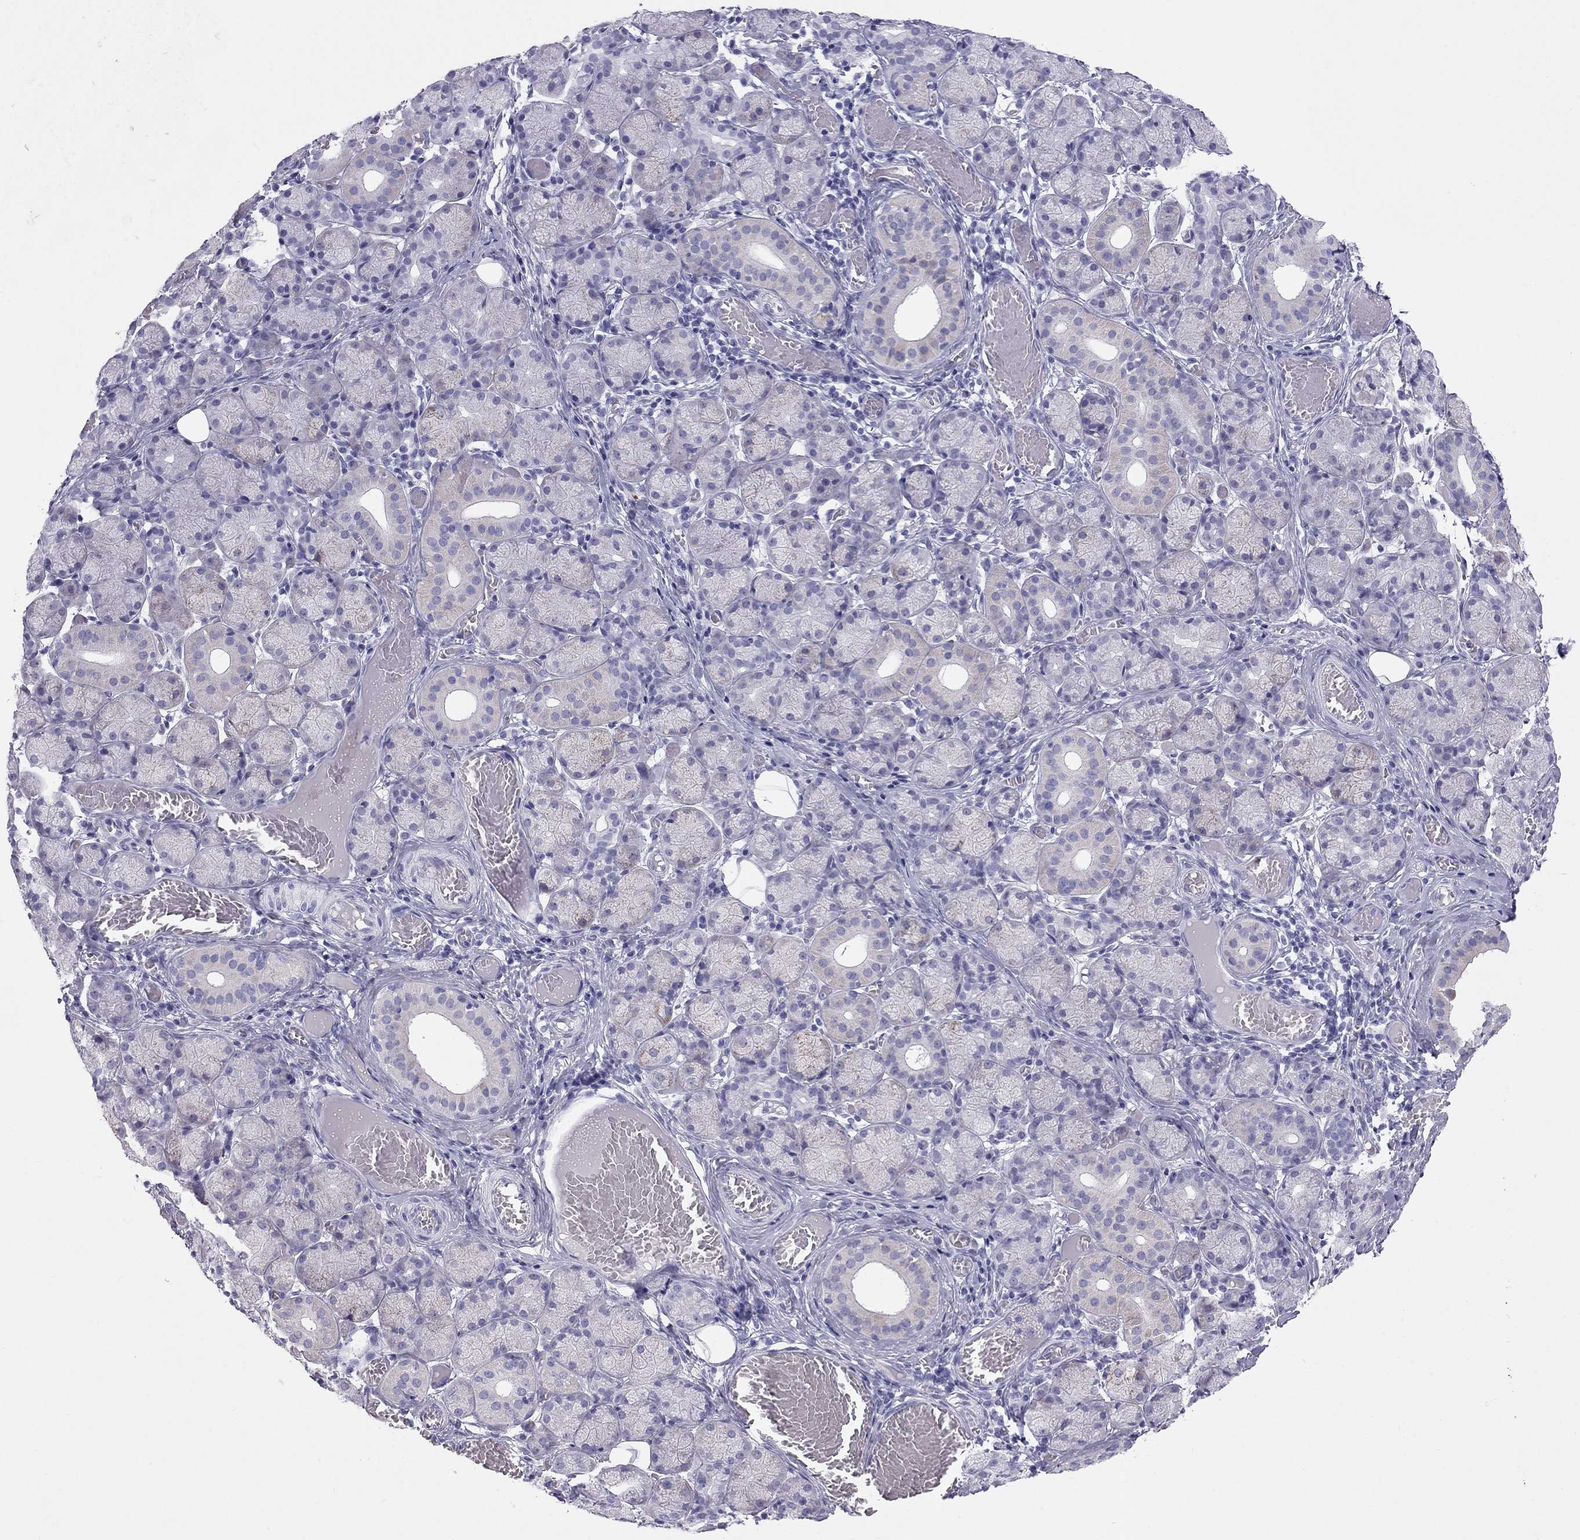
{"staining": {"intensity": "moderate", "quantity": "<25%", "location": "cytoplasmic/membranous"}, "tissue": "salivary gland", "cell_type": "Glandular cells", "image_type": "normal", "snomed": [{"axis": "morphology", "description": "Normal tissue, NOS"}, {"axis": "topography", "description": "Salivary gland"}, {"axis": "topography", "description": "Peripheral nerve tissue"}], "caption": "Salivary gland stained with immunohistochemistry reveals moderate cytoplasmic/membranous positivity in approximately <25% of glandular cells. The staining was performed using DAB to visualize the protein expression in brown, while the nuclei were stained in blue with hematoxylin (Magnification: 20x).", "gene": "TRPM3", "patient": {"sex": "female", "age": 24}}